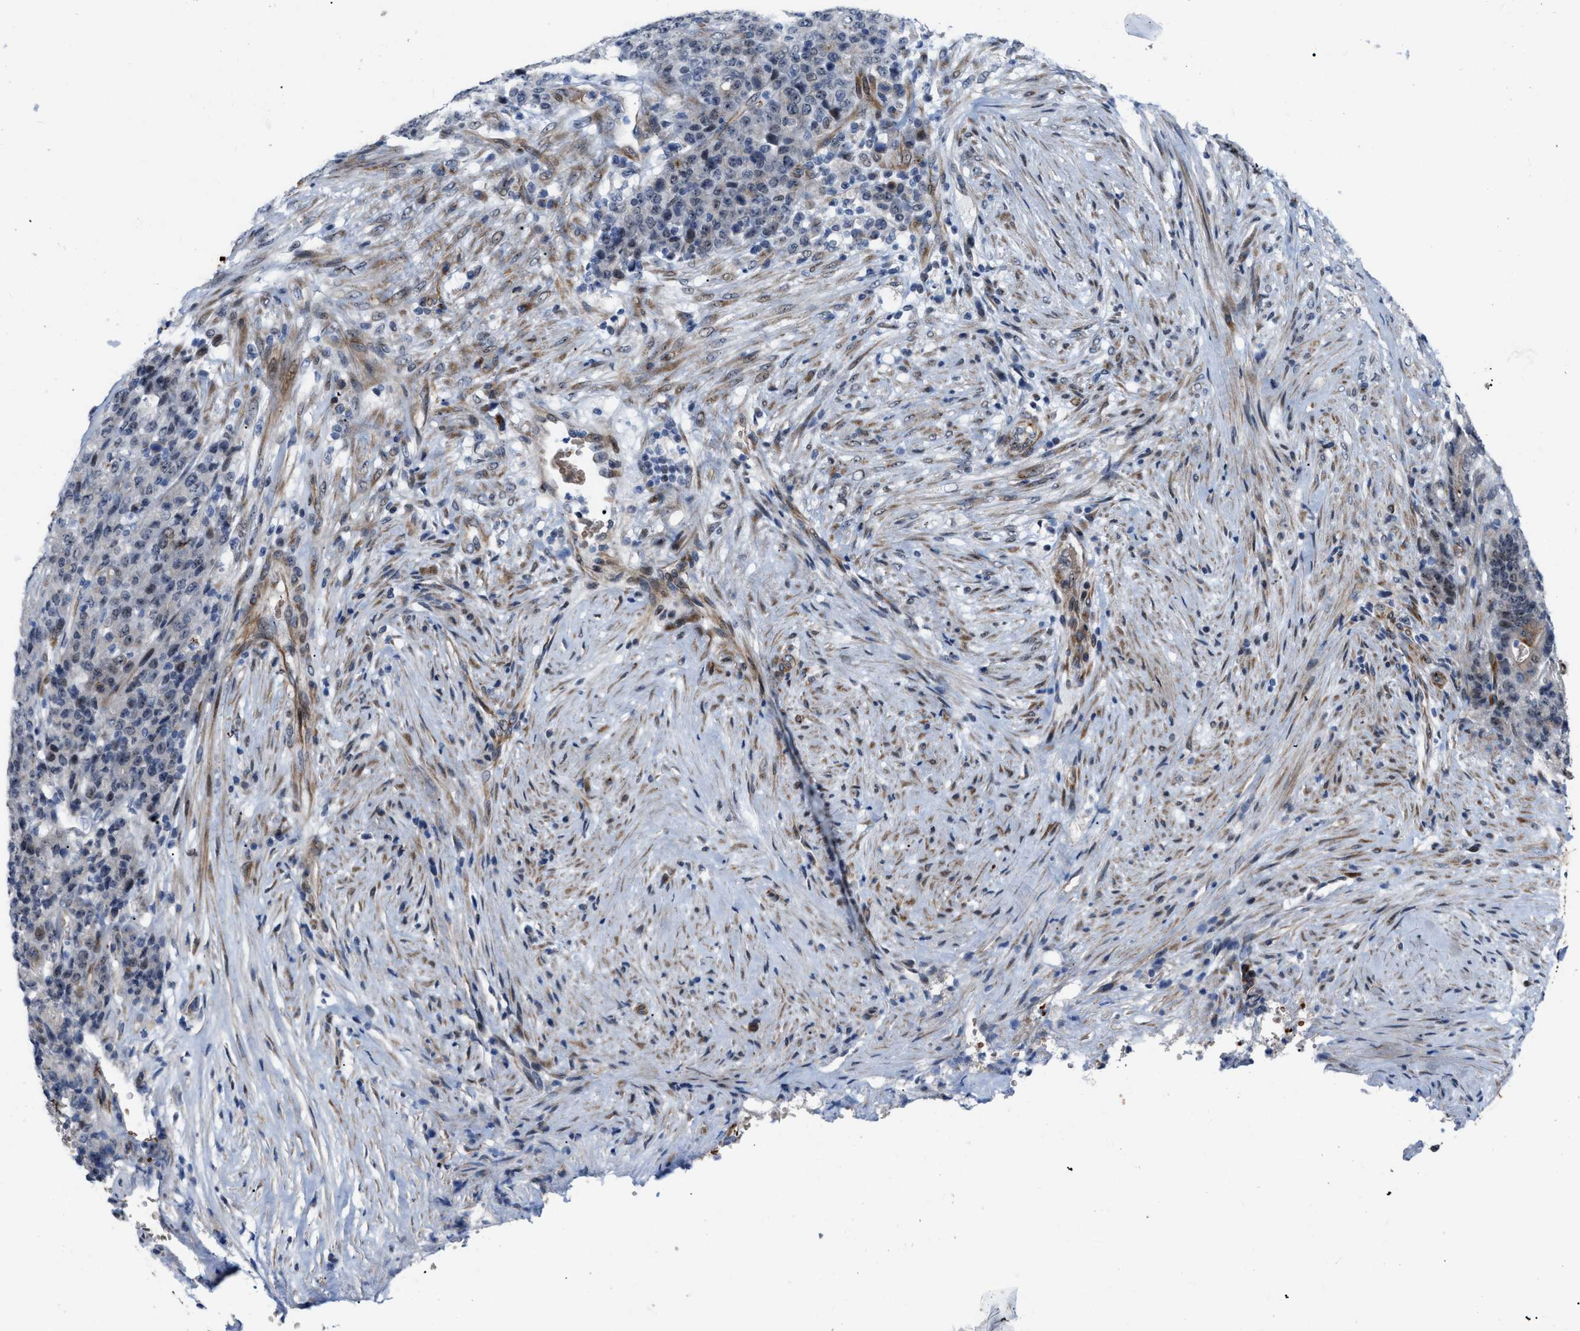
{"staining": {"intensity": "weak", "quantity": ">75%", "location": "nuclear"}, "tissue": "stomach cancer", "cell_type": "Tumor cells", "image_type": "cancer", "snomed": [{"axis": "morphology", "description": "Adenocarcinoma, NOS"}, {"axis": "topography", "description": "Stomach"}], "caption": "This photomicrograph reveals immunohistochemistry staining of human adenocarcinoma (stomach), with low weak nuclear expression in approximately >75% of tumor cells.", "gene": "POLR1F", "patient": {"sex": "female", "age": 73}}